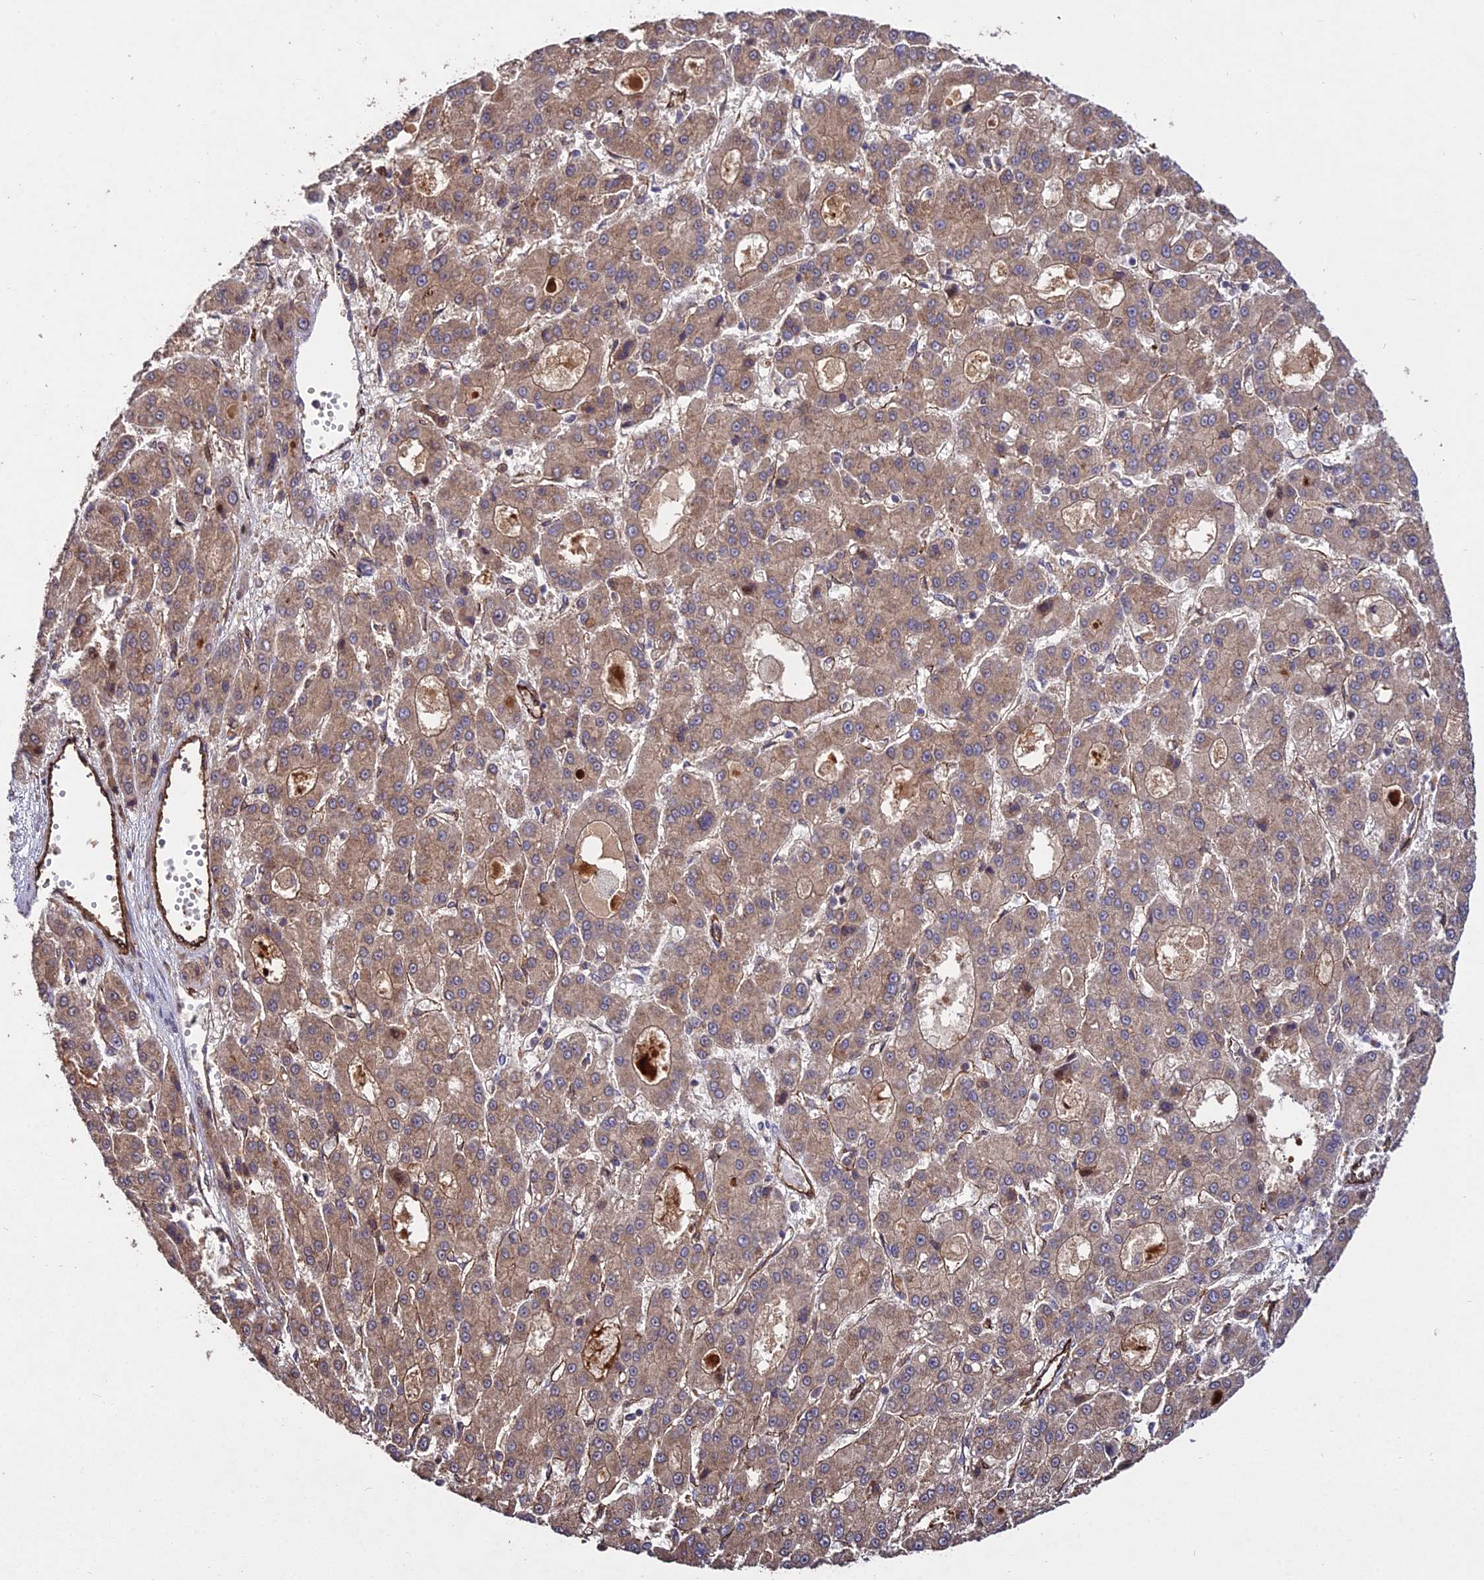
{"staining": {"intensity": "moderate", "quantity": "25%-75%", "location": "cytoplasmic/membranous"}, "tissue": "liver cancer", "cell_type": "Tumor cells", "image_type": "cancer", "snomed": [{"axis": "morphology", "description": "Carcinoma, Hepatocellular, NOS"}, {"axis": "topography", "description": "Liver"}], "caption": "Moderate cytoplasmic/membranous protein staining is identified in approximately 25%-75% of tumor cells in liver cancer.", "gene": "GRTP1", "patient": {"sex": "male", "age": 70}}